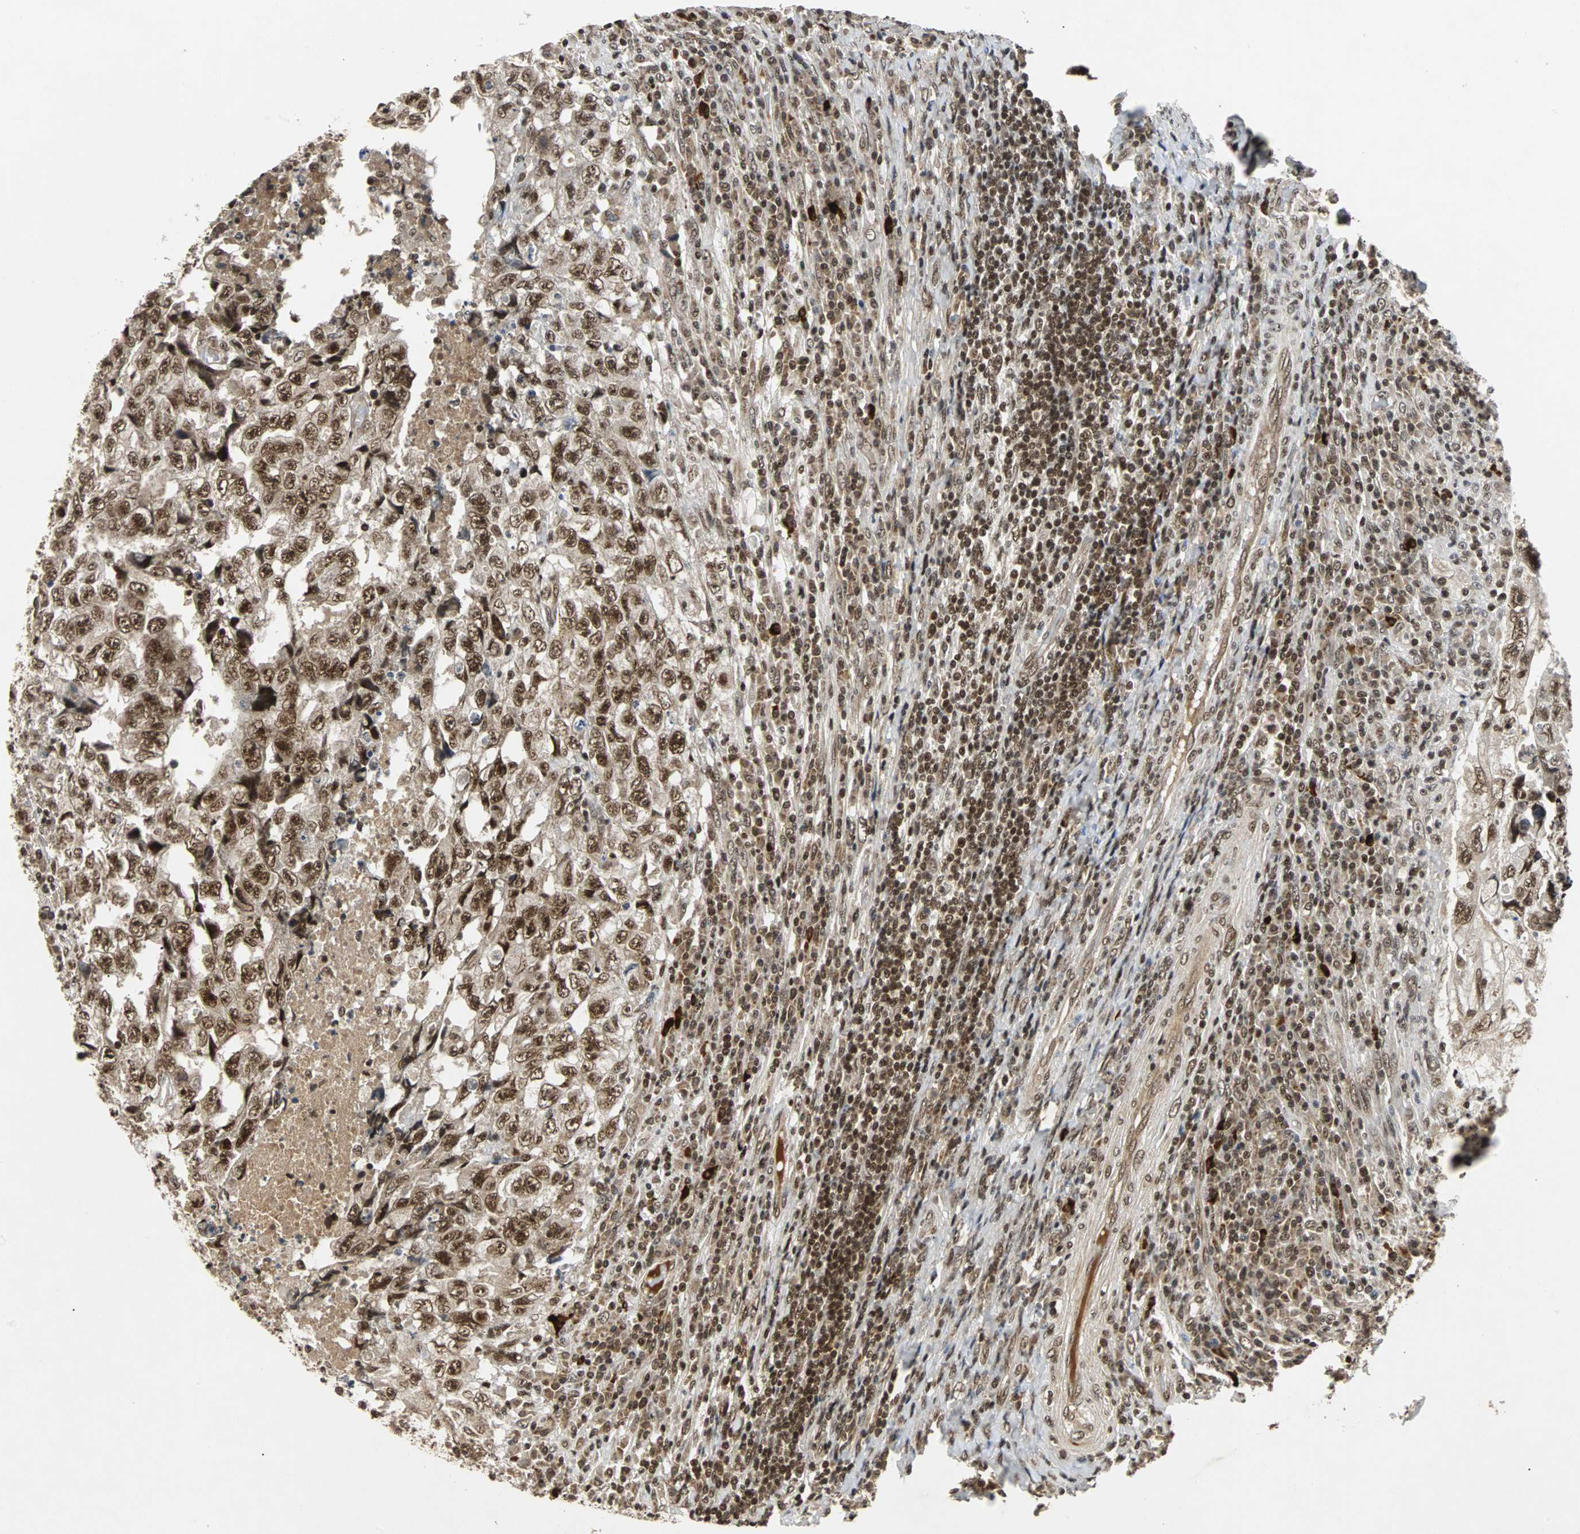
{"staining": {"intensity": "strong", "quantity": ">75%", "location": "nuclear"}, "tissue": "testis cancer", "cell_type": "Tumor cells", "image_type": "cancer", "snomed": [{"axis": "morphology", "description": "Necrosis, NOS"}, {"axis": "morphology", "description": "Carcinoma, Embryonal, NOS"}, {"axis": "topography", "description": "Testis"}], "caption": "Testis cancer stained with immunohistochemistry (IHC) demonstrates strong nuclear expression in about >75% of tumor cells. Nuclei are stained in blue.", "gene": "TAF5", "patient": {"sex": "male", "age": 19}}